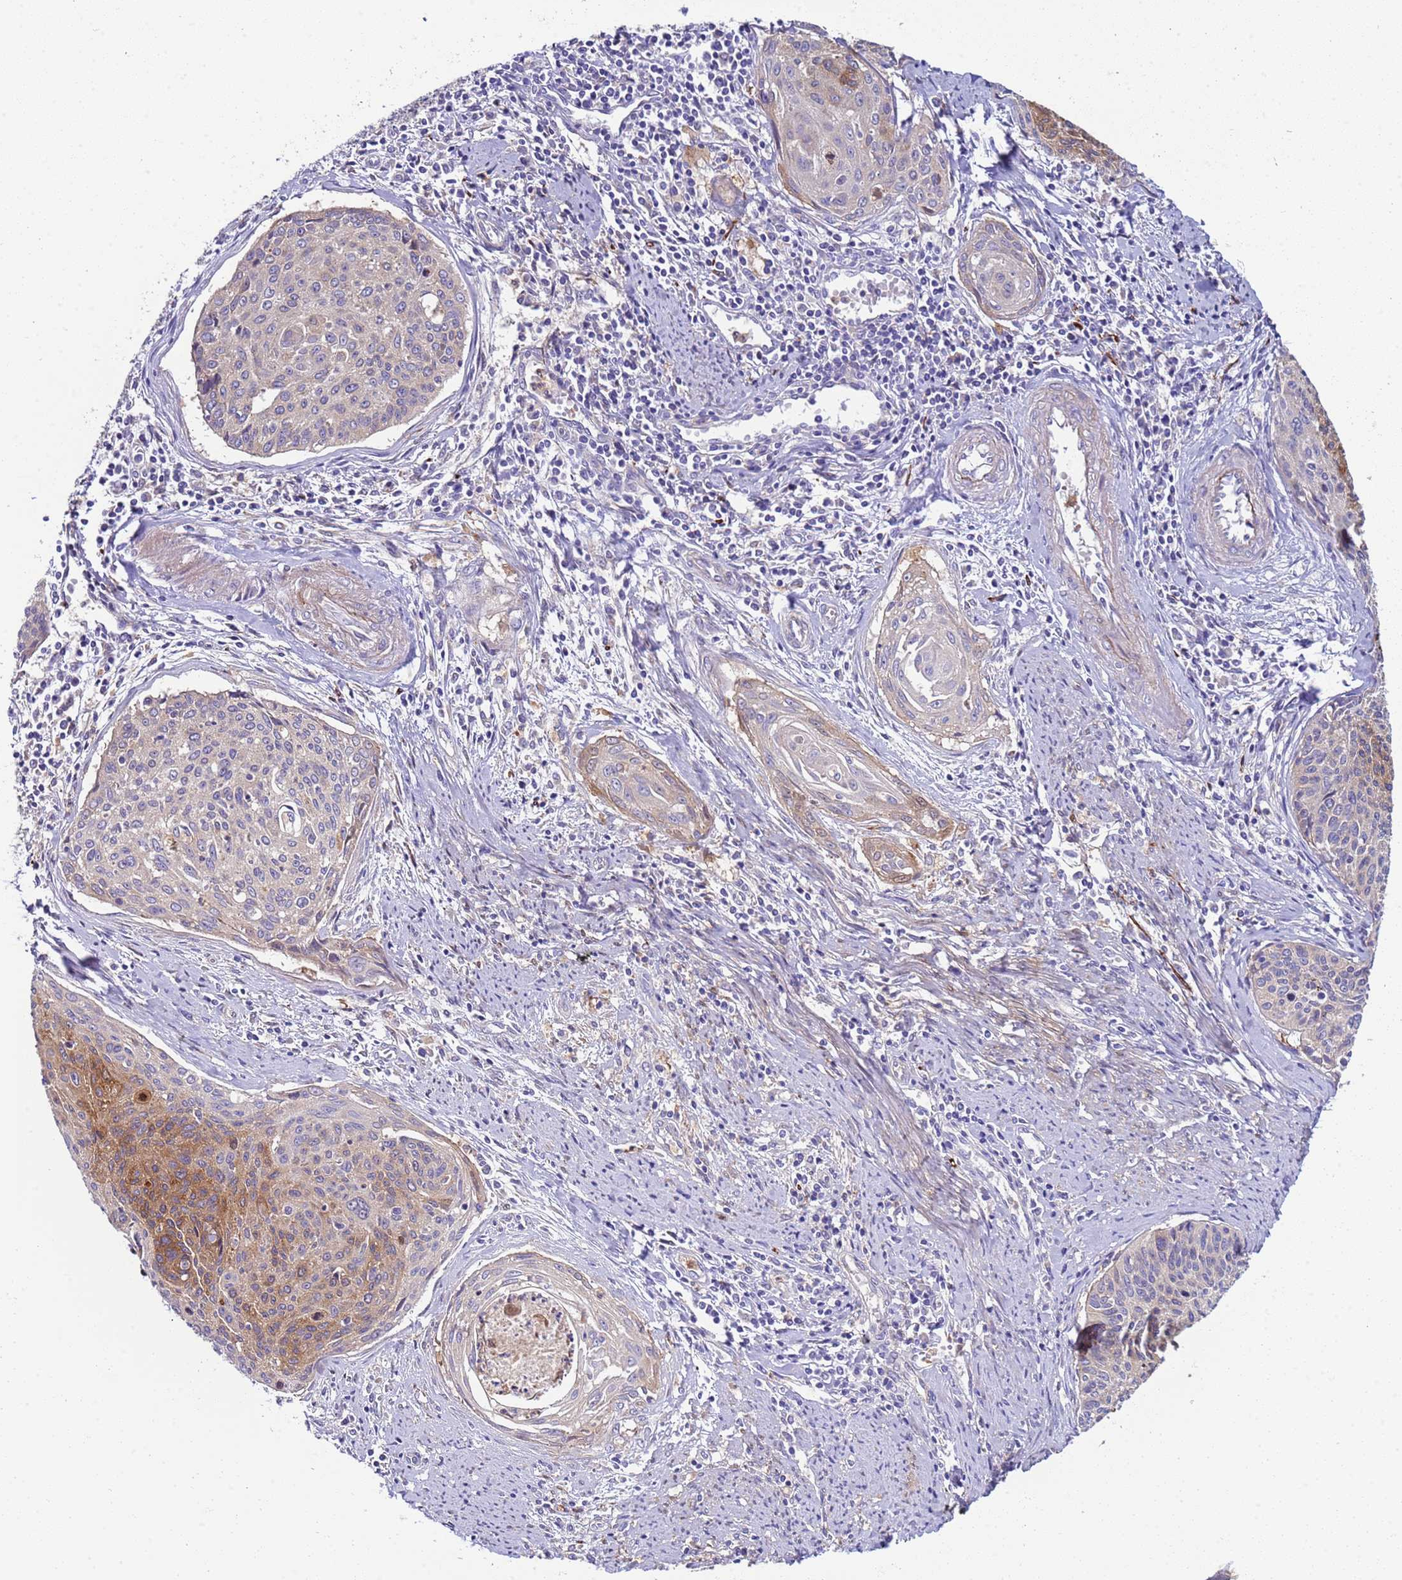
{"staining": {"intensity": "moderate", "quantity": "<25%", "location": "cytoplasmic/membranous"}, "tissue": "cervical cancer", "cell_type": "Tumor cells", "image_type": "cancer", "snomed": [{"axis": "morphology", "description": "Squamous cell carcinoma, NOS"}, {"axis": "topography", "description": "Cervix"}], "caption": "Immunohistochemical staining of cervical squamous cell carcinoma displays low levels of moderate cytoplasmic/membranous positivity in approximately <25% of tumor cells.", "gene": "PAQR7", "patient": {"sex": "female", "age": 55}}